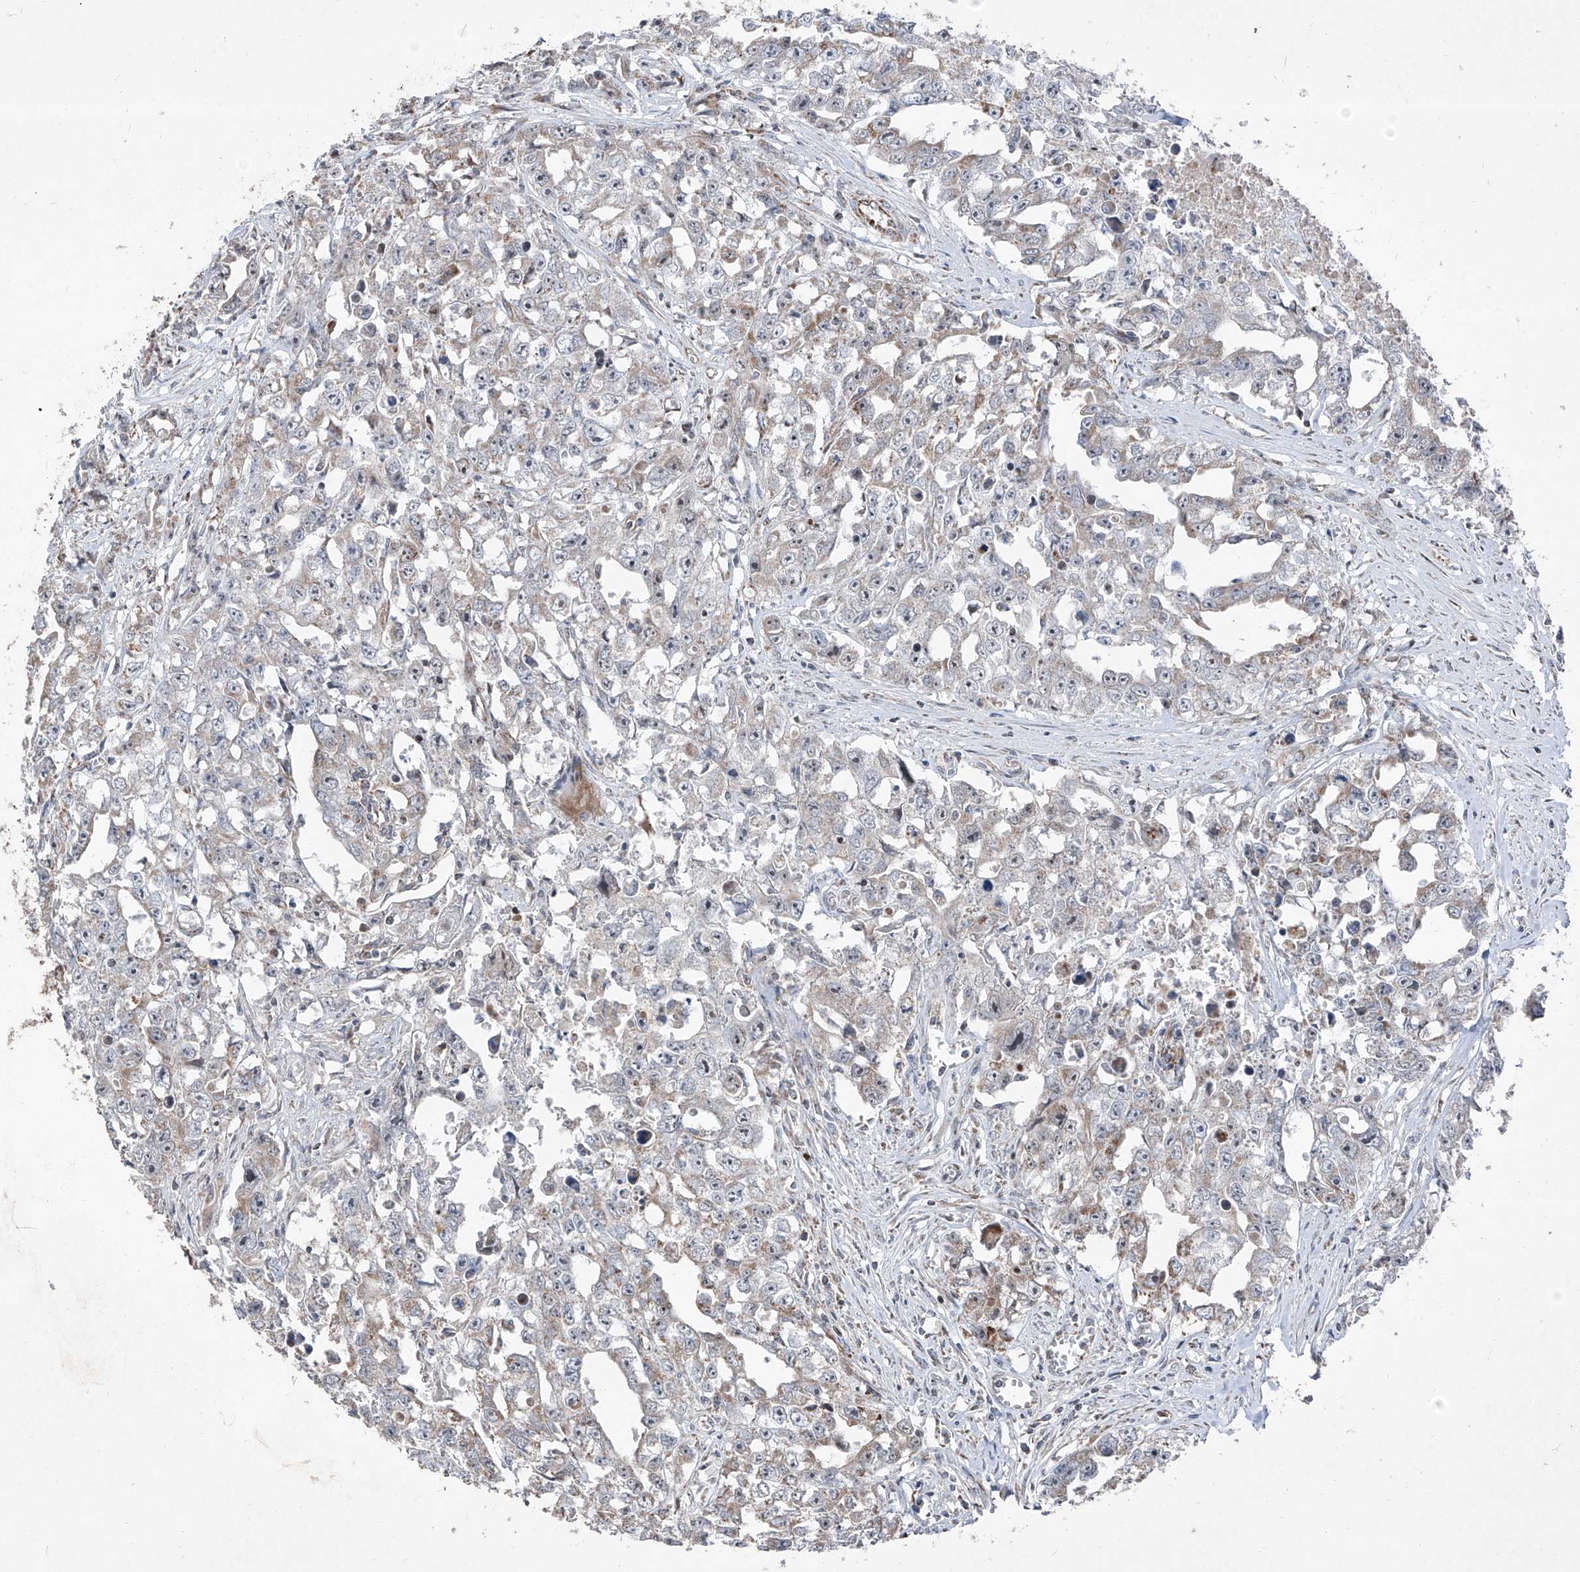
{"staining": {"intensity": "weak", "quantity": "25%-75%", "location": "cytoplasmic/membranous"}, "tissue": "testis cancer", "cell_type": "Tumor cells", "image_type": "cancer", "snomed": [{"axis": "morphology", "description": "Seminoma, NOS"}, {"axis": "morphology", "description": "Carcinoma, Embryonal, NOS"}, {"axis": "topography", "description": "Testis"}], "caption": "IHC of human testis cancer (embryonal carcinoma) shows low levels of weak cytoplasmic/membranous staining in approximately 25%-75% of tumor cells.", "gene": "NDUFB3", "patient": {"sex": "male", "age": 43}}